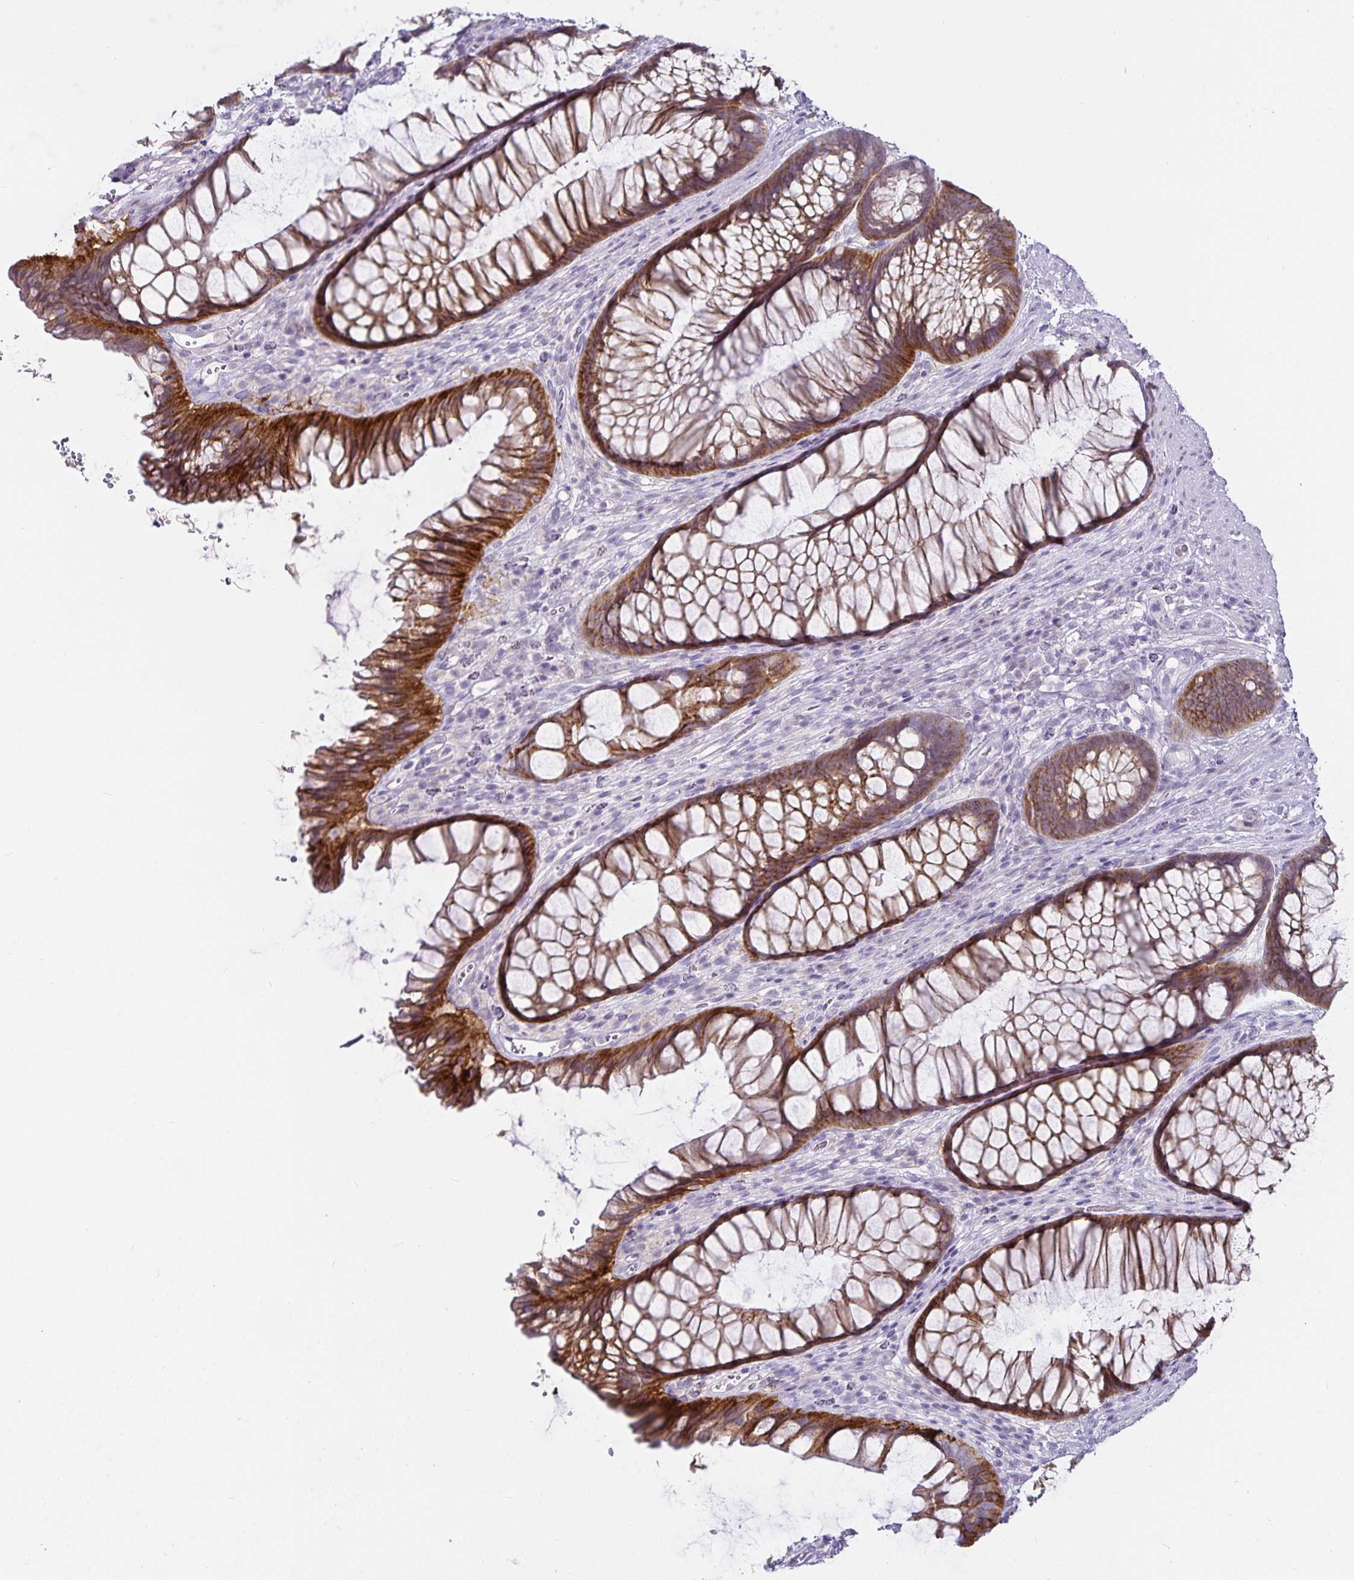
{"staining": {"intensity": "moderate", "quantity": ">75%", "location": "cytoplasmic/membranous"}, "tissue": "rectum", "cell_type": "Glandular cells", "image_type": "normal", "snomed": [{"axis": "morphology", "description": "Normal tissue, NOS"}, {"axis": "topography", "description": "Rectum"}], "caption": "DAB (3,3'-diaminobenzidine) immunohistochemical staining of normal rectum exhibits moderate cytoplasmic/membranous protein staining in about >75% of glandular cells. Nuclei are stained in blue.", "gene": "CA12", "patient": {"sex": "male", "age": 53}}